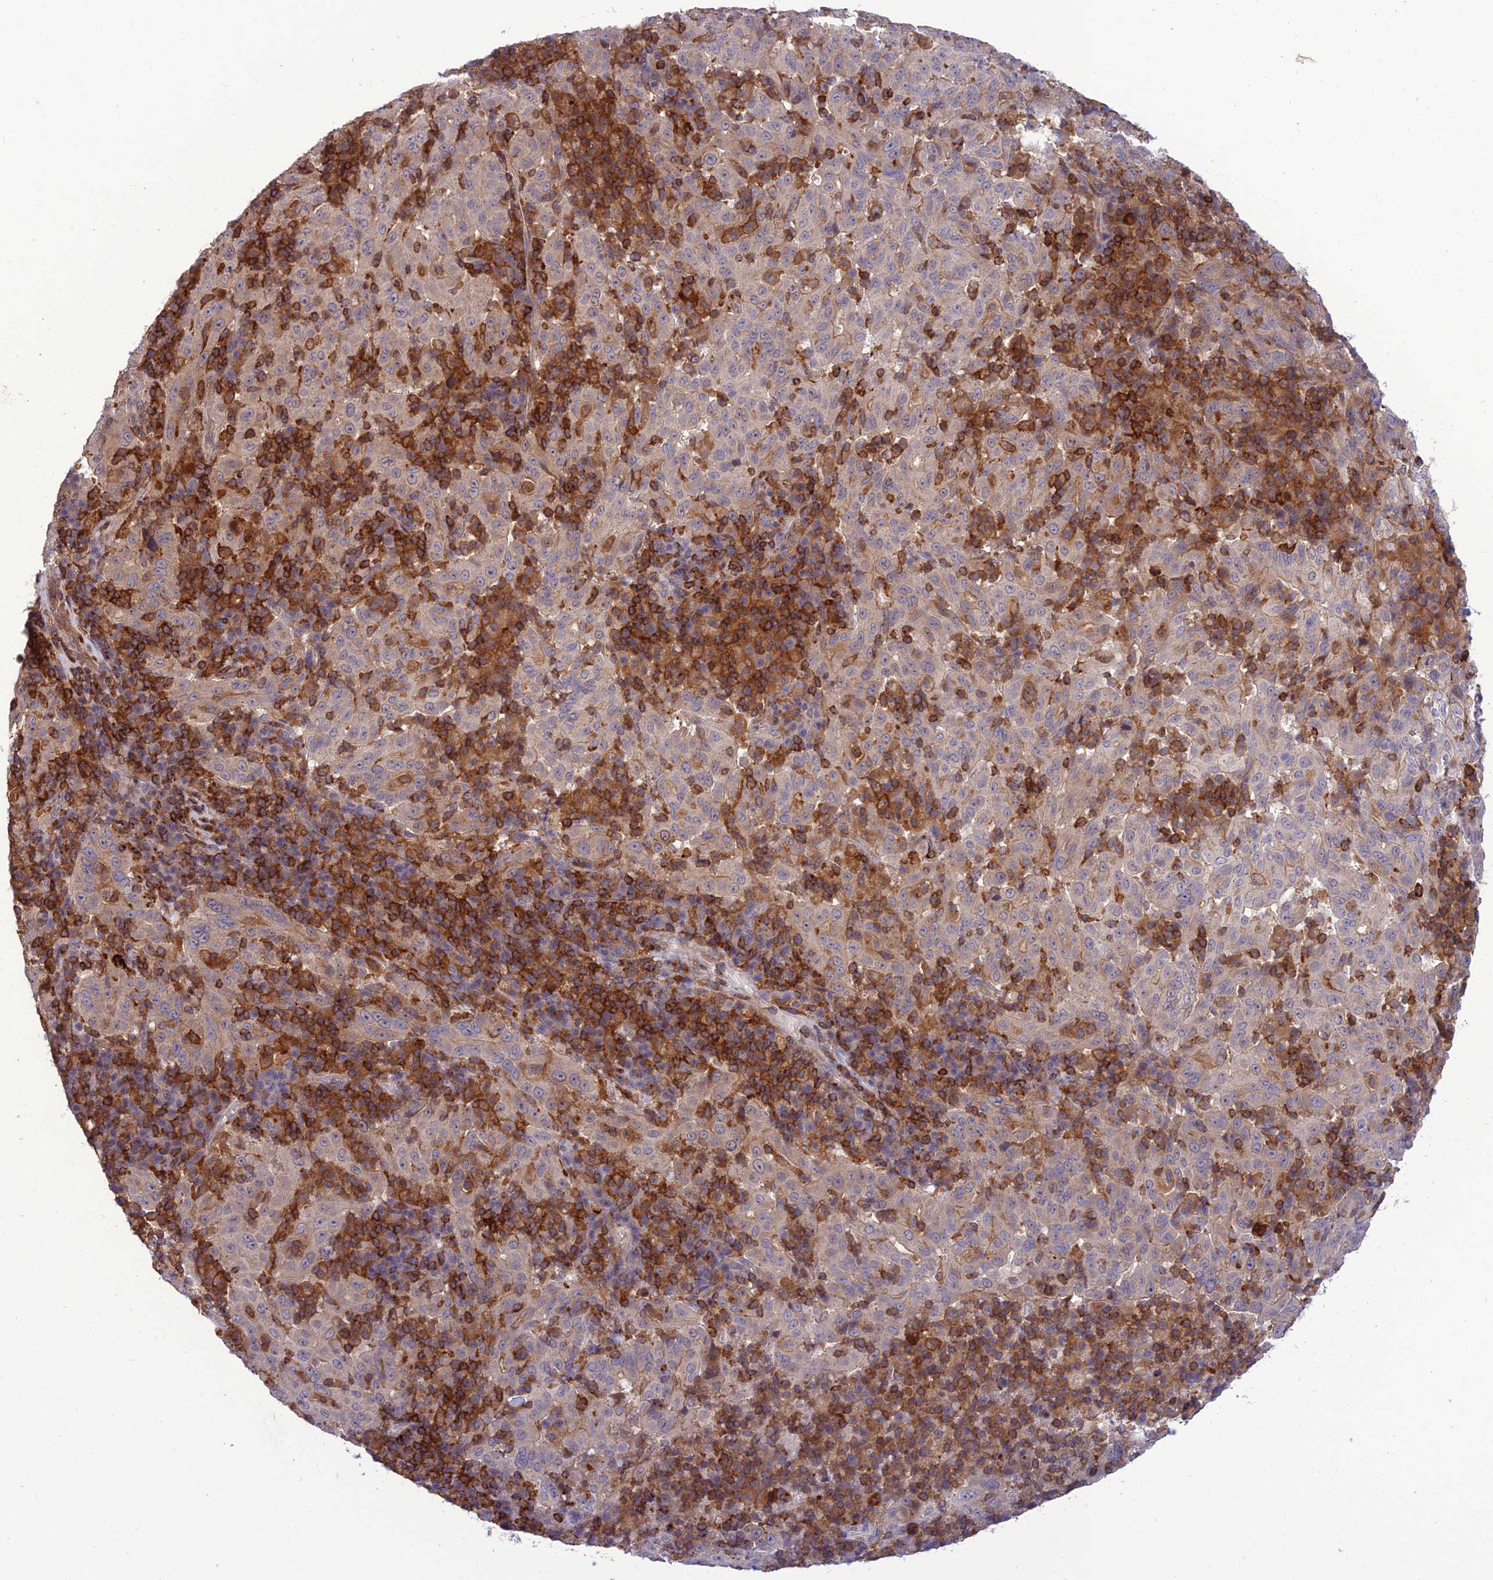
{"staining": {"intensity": "negative", "quantity": "none", "location": "none"}, "tissue": "pancreatic cancer", "cell_type": "Tumor cells", "image_type": "cancer", "snomed": [{"axis": "morphology", "description": "Adenocarcinoma, NOS"}, {"axis": "topography", "description": "Pancreas"}], "caption": "Immunohistochemical staining of human pancreatic cancer (adenocarcinoma) demonstrates no significant expression in tumor cells.", "gene": "FAM76A", "patient": {"sex": "male", "age": 63}}